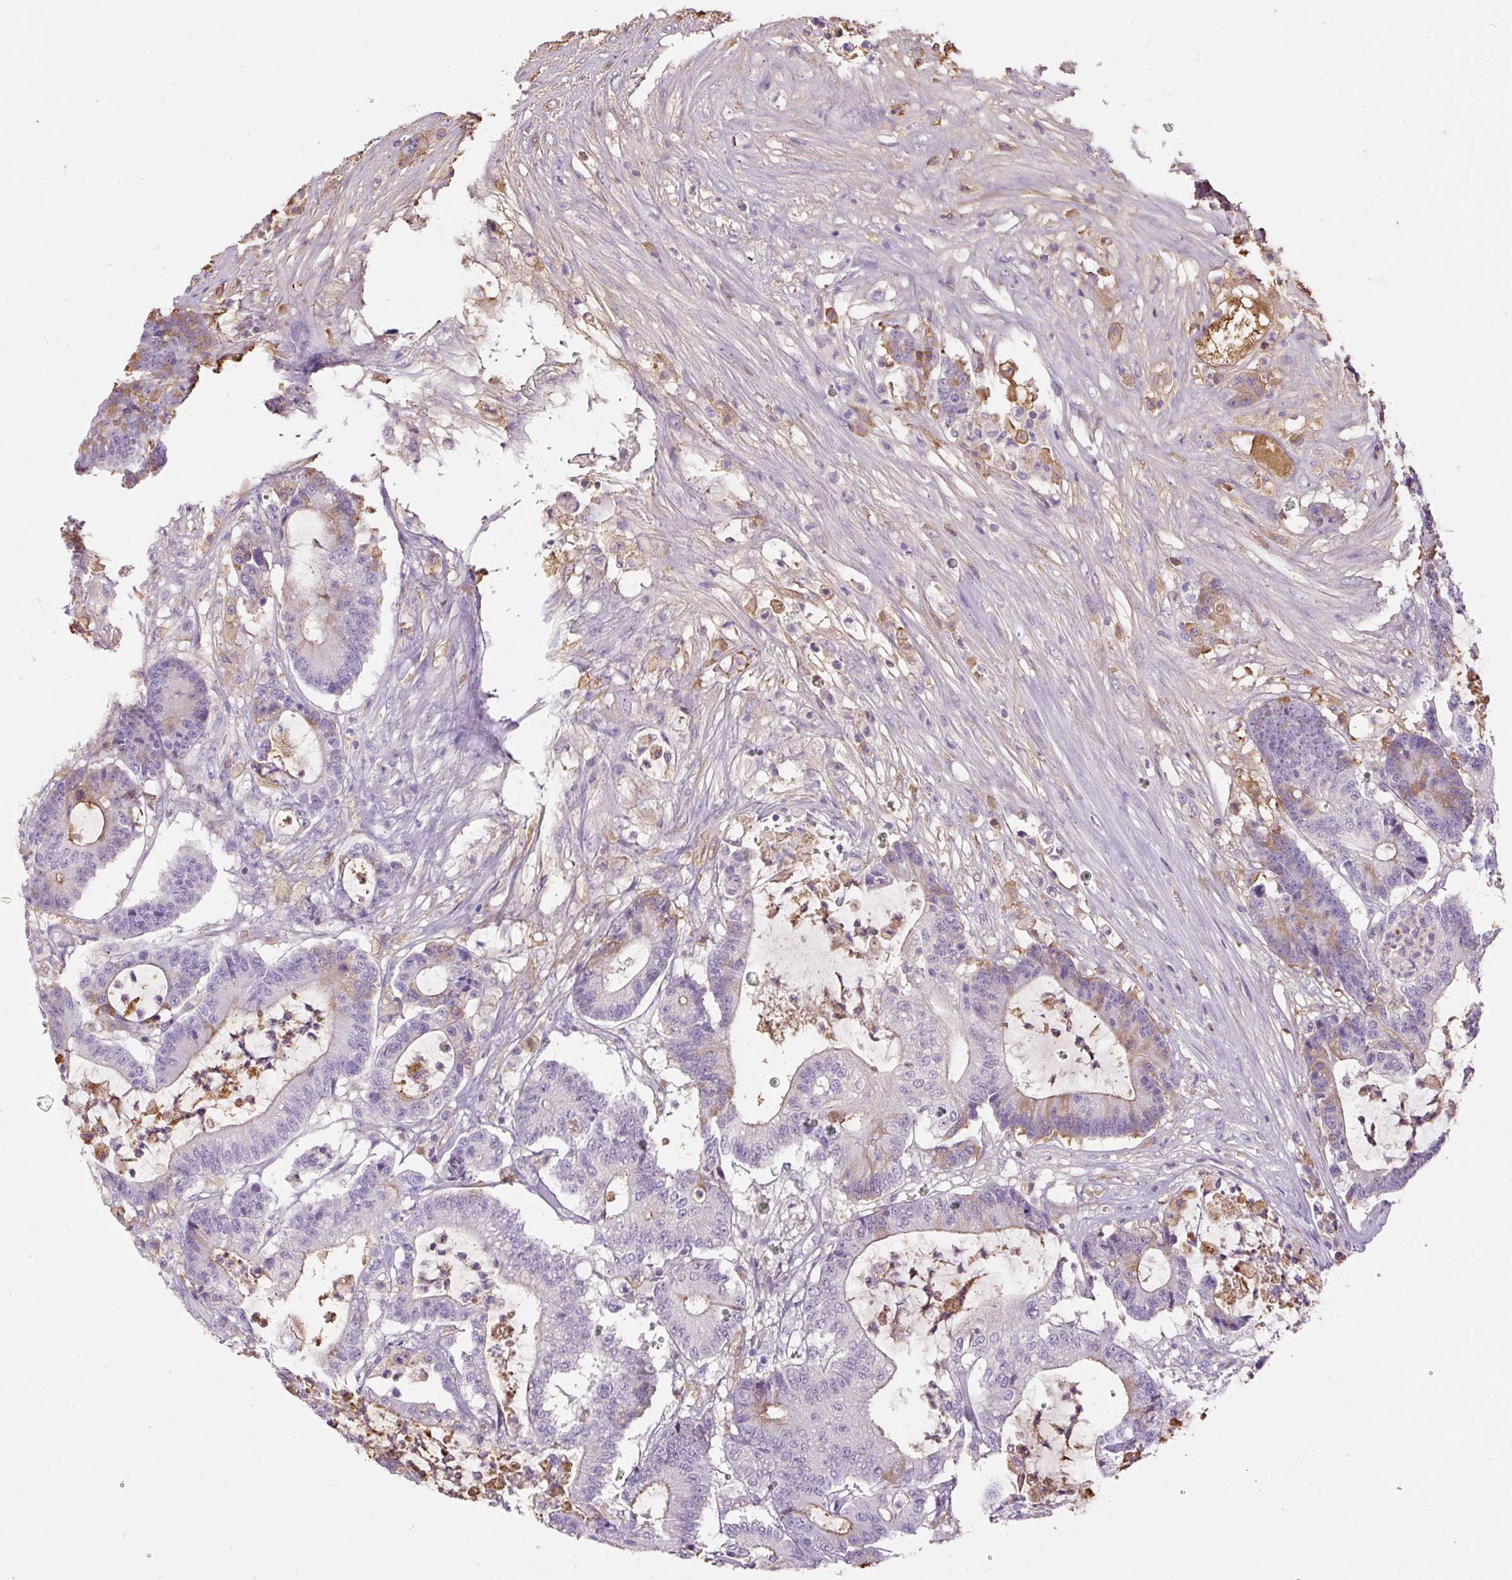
{"staining": {"intensity": "weak", "quantity": "<25%", "location": "cytoplasmic/membranous"}, "tissue": "colorectal cancer", "cell_type": "Tumor cells", "image_type": "cancer", "snomed": [{"axis": "morphology", "description": "Adenocarcinoma, NOS"}, {"axis": "topography", "description": "Colon"}], "caption": "Colorectal adenocarcinoma was stained to show a protein in brown. There is no significant staining in tumor cells.", "gene": "APOA1", "patient": {"sex": "female", "age": 84}}